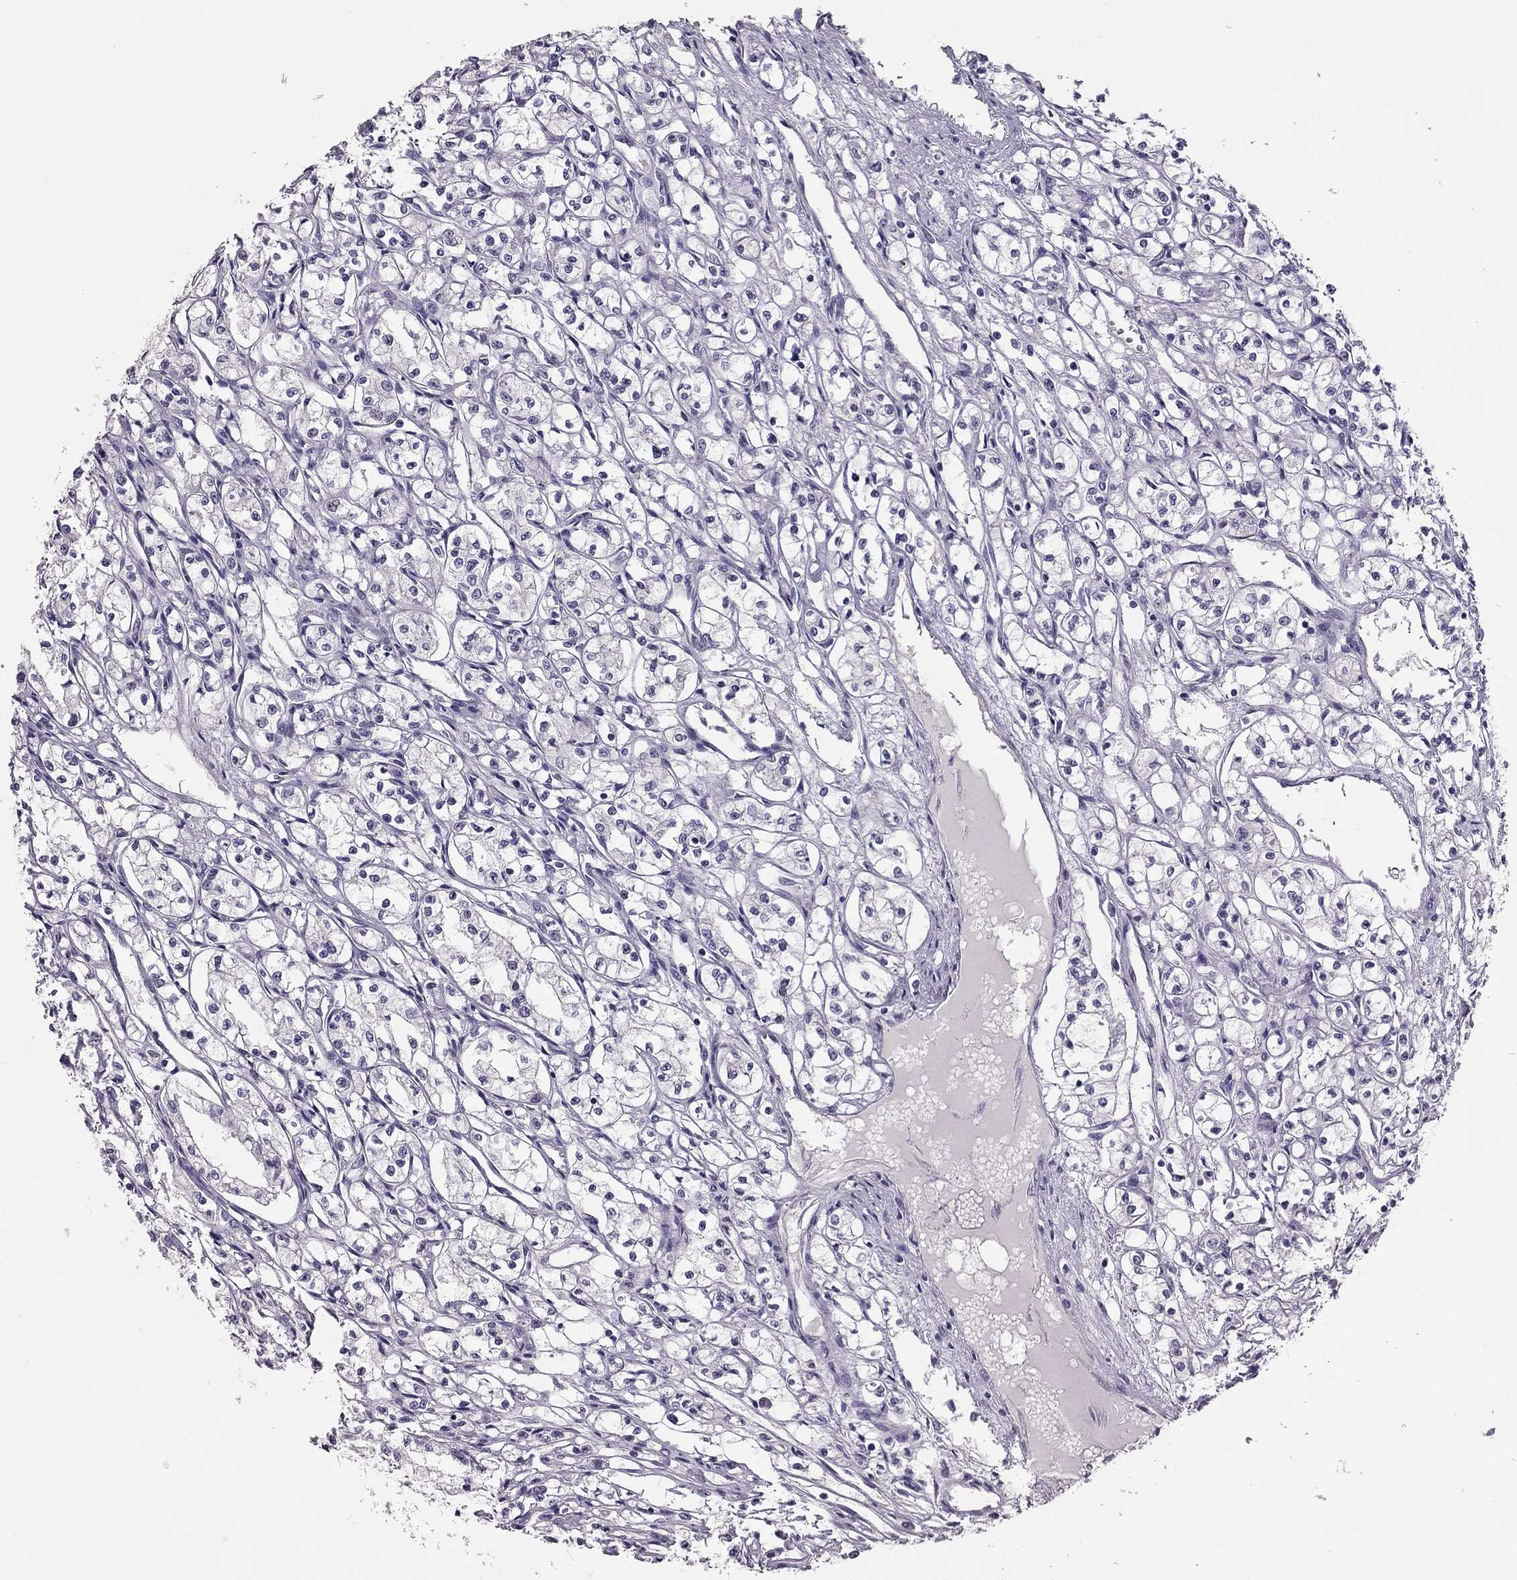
{"staining": {"intensity": "negative", "quantity": "none", "location": "none"}, "tissue": "renal cancer", "cell_type": "Tumor cells", "image_type": "cancer", "snomed": [{"axis": "morphology", "description": "Adenocarcinoma, NOS"}, {"axis": "topography", "description": "Kidney"}], "caption": "There is no significant staining in tumor cells of renal cancer.", "gene": "RHO", "patient": {"sex": "male", "age": 56}}